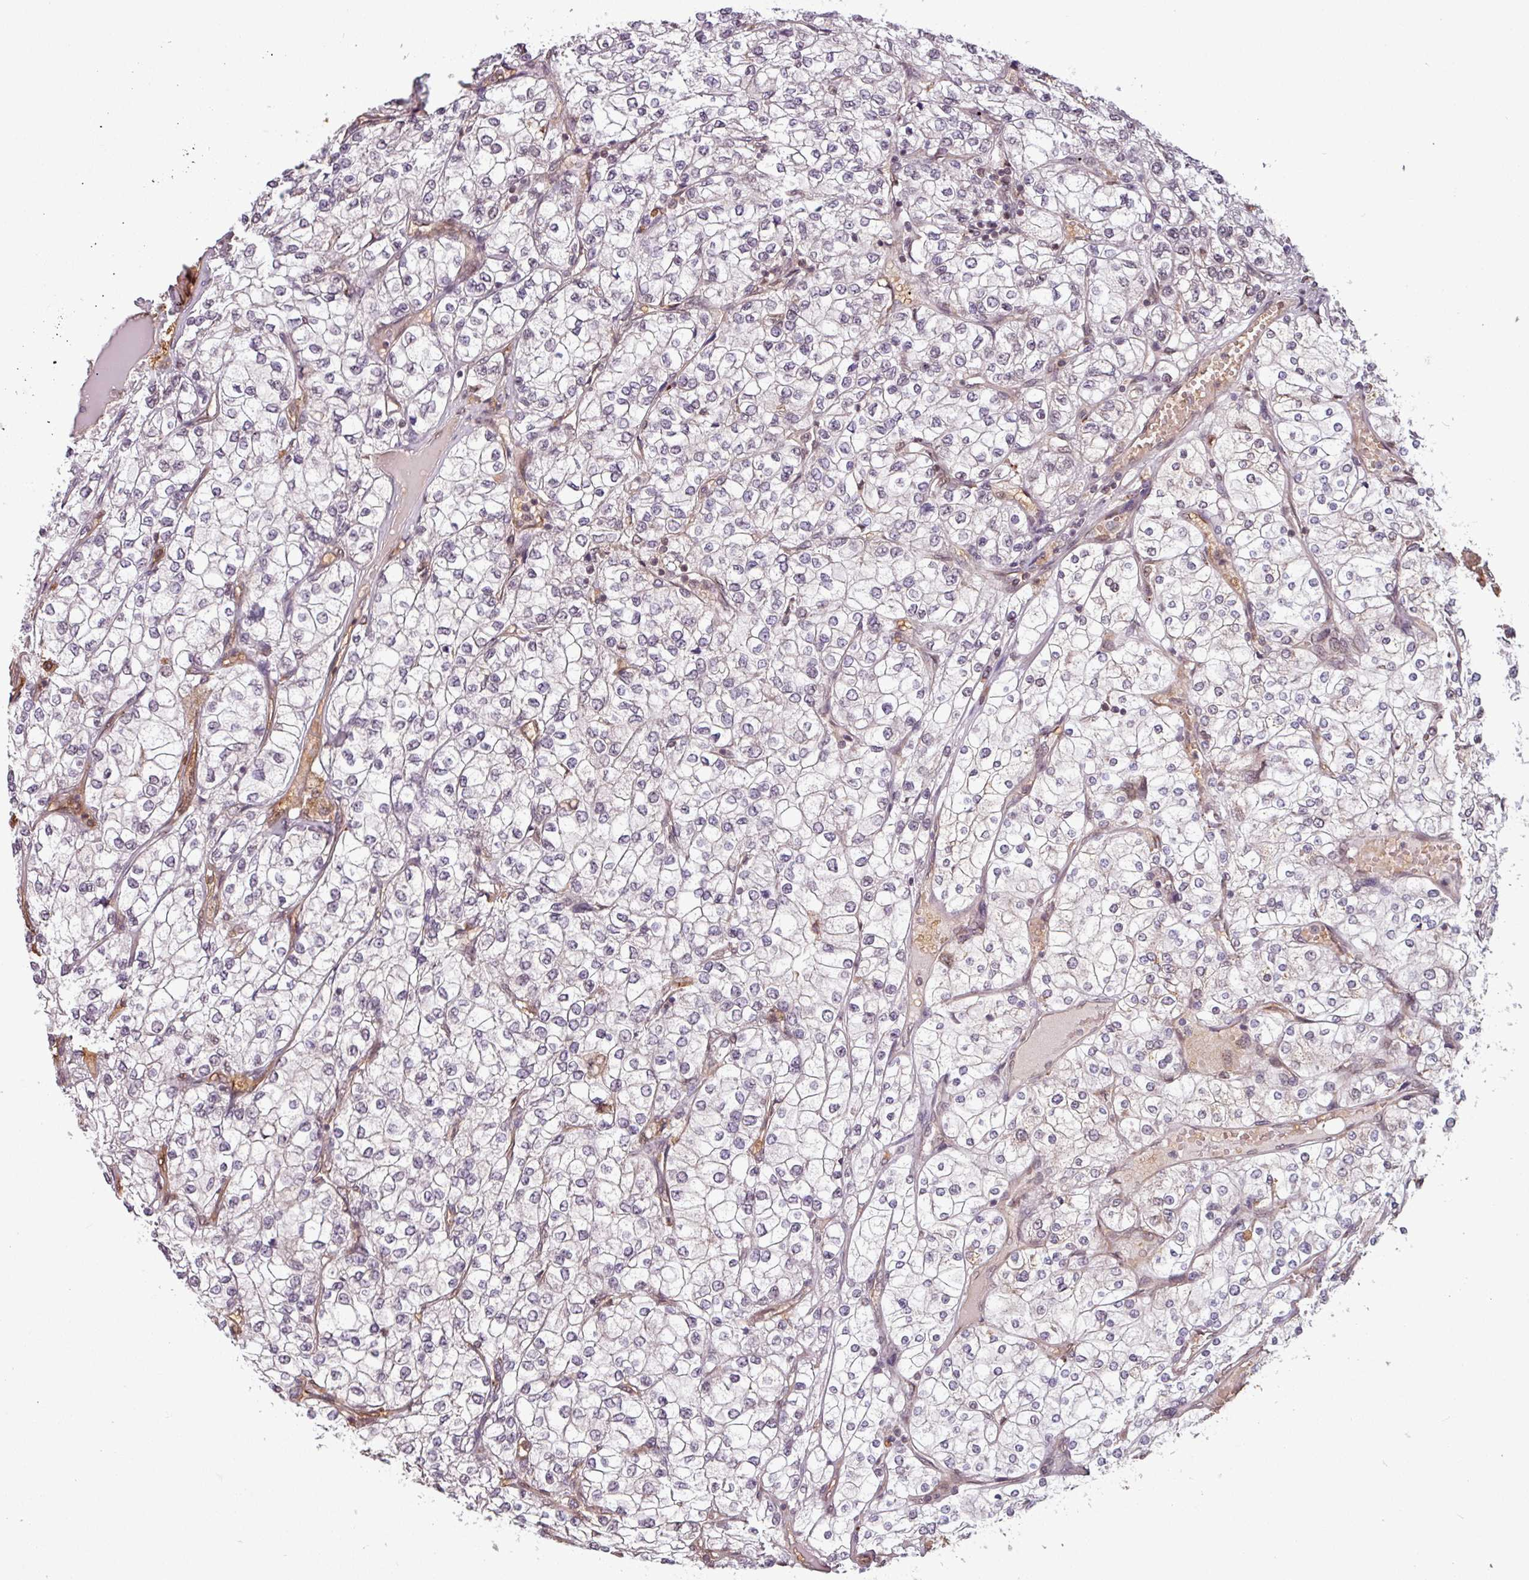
{"staining": {"intensity": "weak", "quantity": "<25%", "location": "nuclear"}, "tissue": "renal cancer", "cell_type": "Tumor cells", "image_type": "cancer", "snomed": [{"axis": "morphology", "description": "Adenocarcinoma, NOS"}, {"axis": "topography", "description": "Kidney"}], "caption": "The histopathology image exhibits no staining of tumor cells in renal adenocarcinoma.", "gene": "RBM4B", "patient": {"sex": "male", "age": 80}}